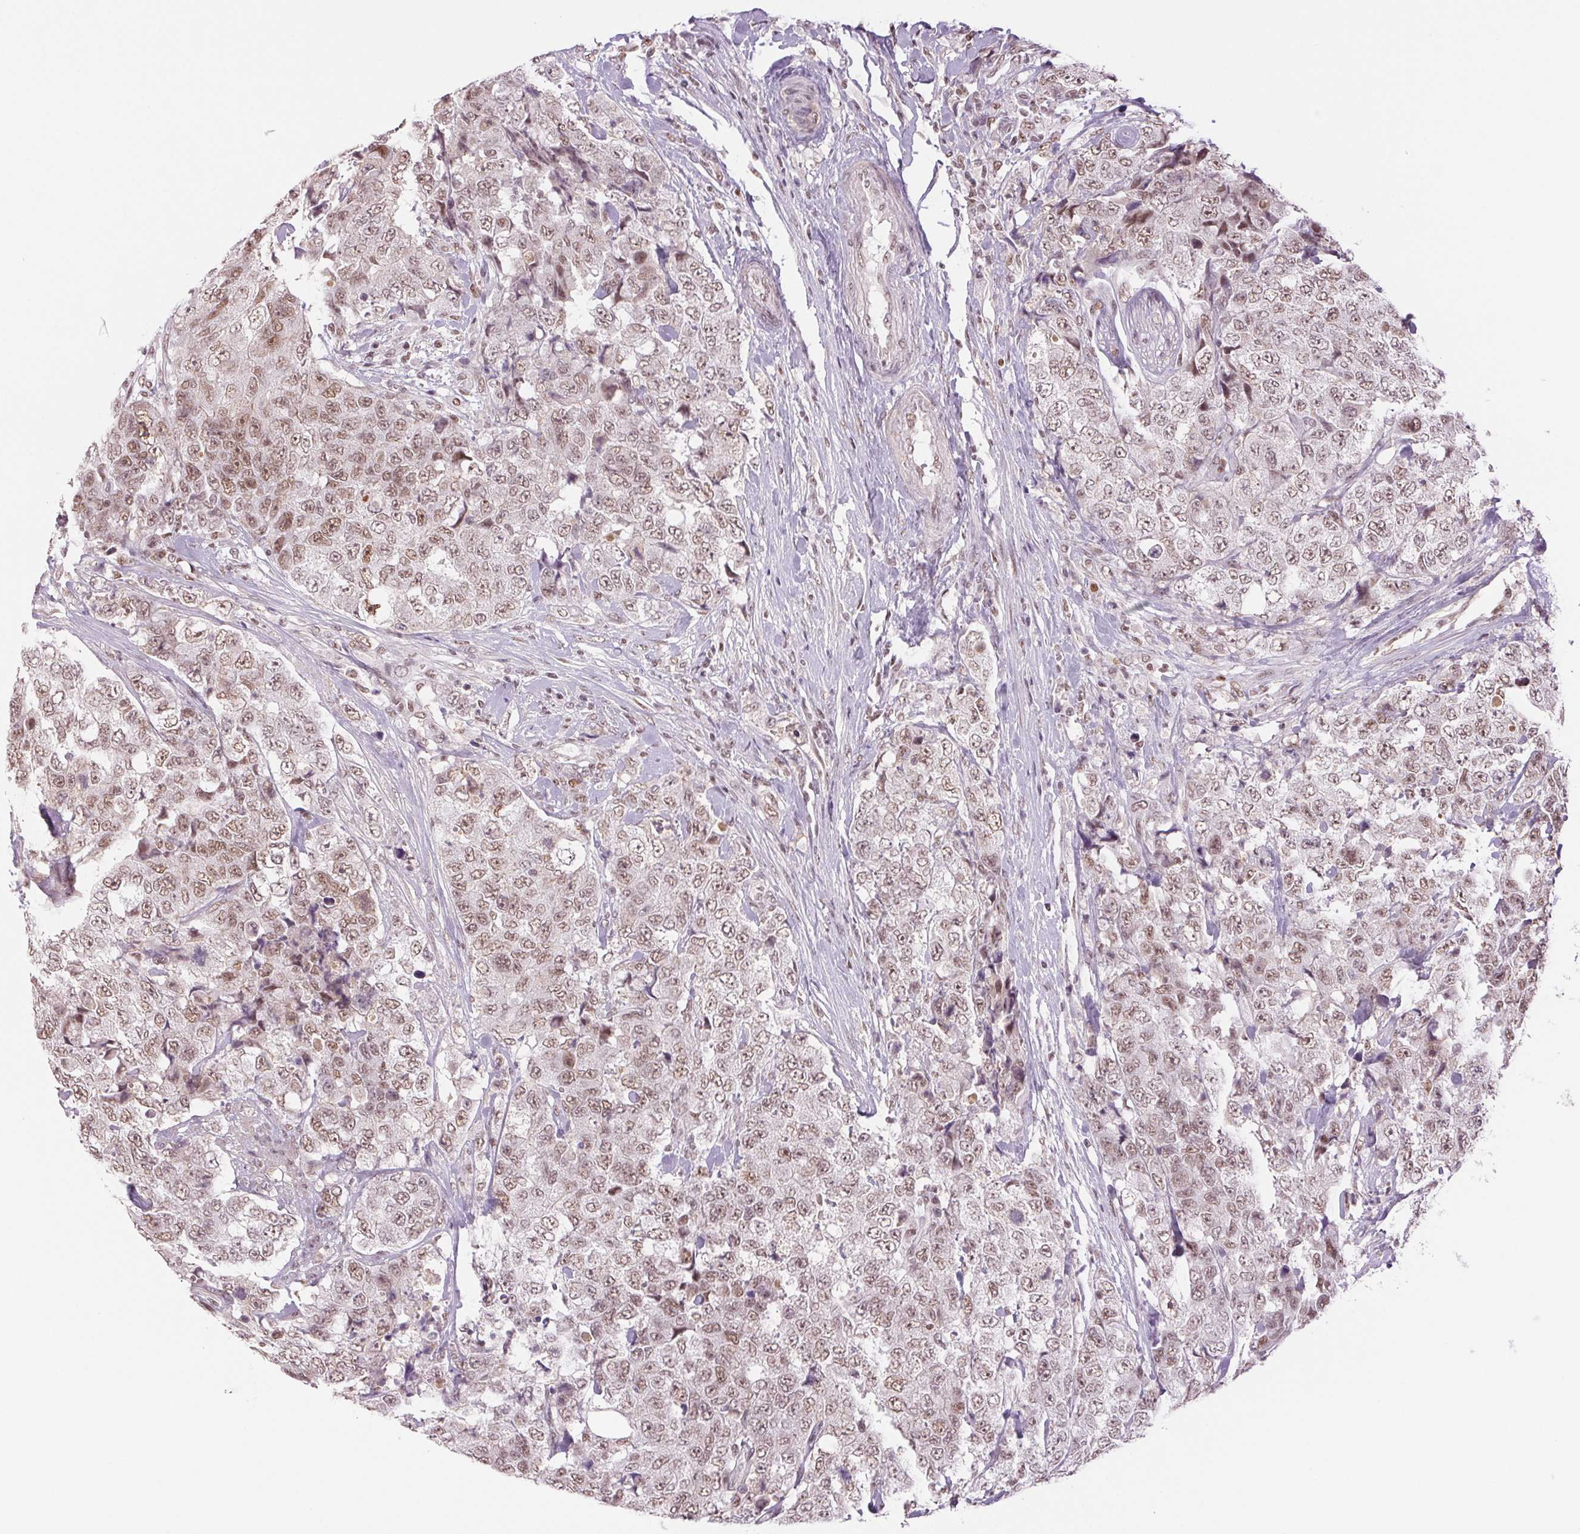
{"staining": {"intensity": "moderate", "quantity": ">75%", "location": "nuclear"}, "tissue": "urothelial cancer", "cell_type": "Tumor cells", "image_type": "cancer", "snomed": [{"axis": "morphology", "description": "Urothelial carcinoma, High grade"}, {"axis": "topography", "description": "Urinary bladder"}], "caption": "A histopathology image of urothelial cancer stained for a protein demonstrates moderate nuclear brown staining in tumor cells. (IHC, brightfield microscopy, high magnification).", "gene": "RPRD1B", "patient": {"sex": "female", "age": 78}}